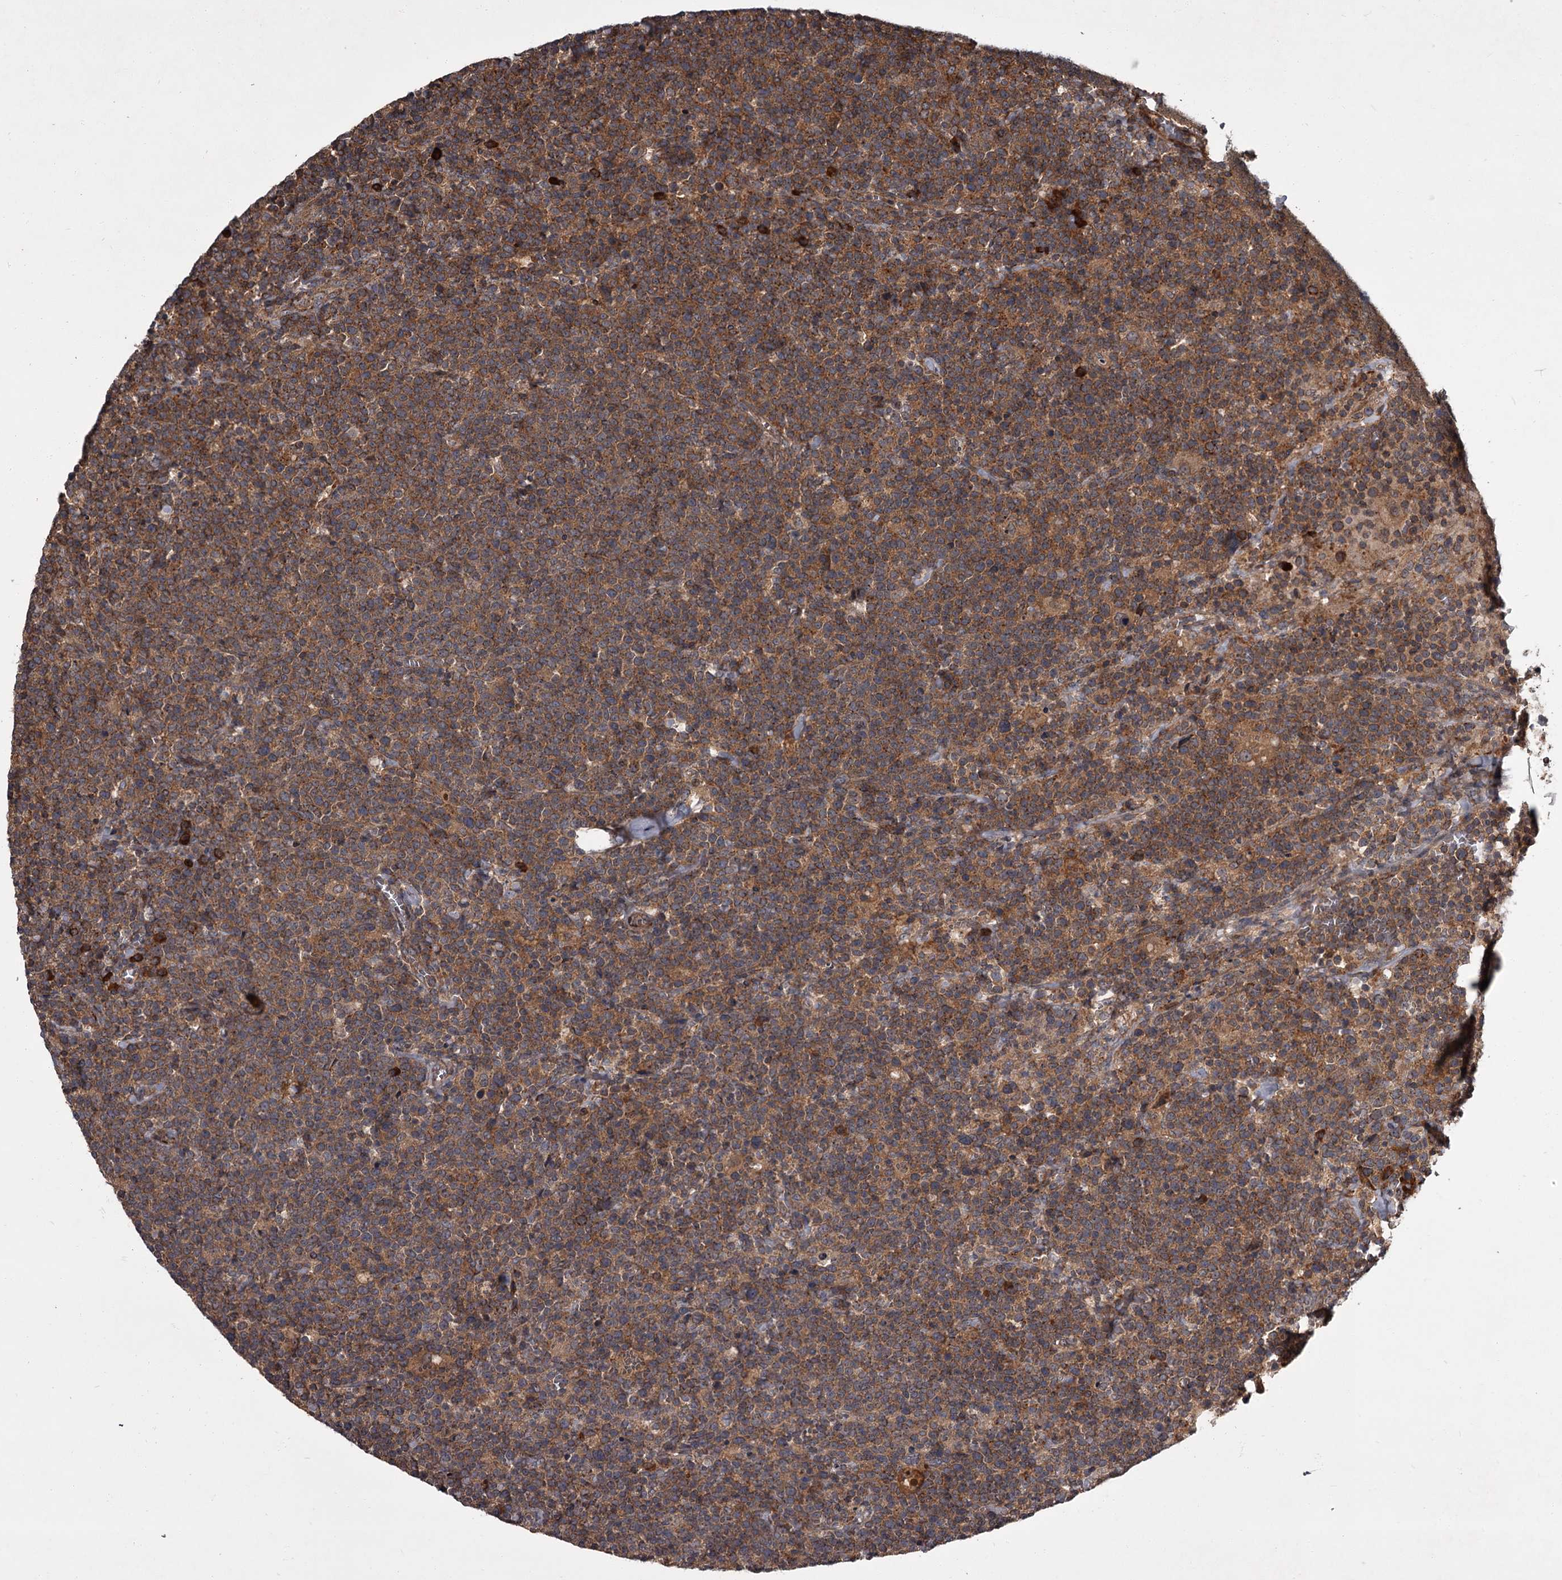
{"staining": {"intensity": "moderate", "quantity": ">75%", "location": "cytoplasmic/membranous"}, "tissue": "lymphoma", "cell_type": "Tumor cells", "image_type": "cancer", "snomed": [{"axis": "morphology", "description": "Malignant lymphoma, non-Hodgkin's type, High grade"}, {"axis": "topography", "description": "Lymph node"}], "caption": "About >75% of tumor cells in human high-grade malignant lymphoma, non-Hodgkin's type show moderate cytoplasmic/membranous protein staining as visualized by brown immunohistochemical staining.", "gene": "UNC93B1", "patient": {"sex": "male", "age": 61}}